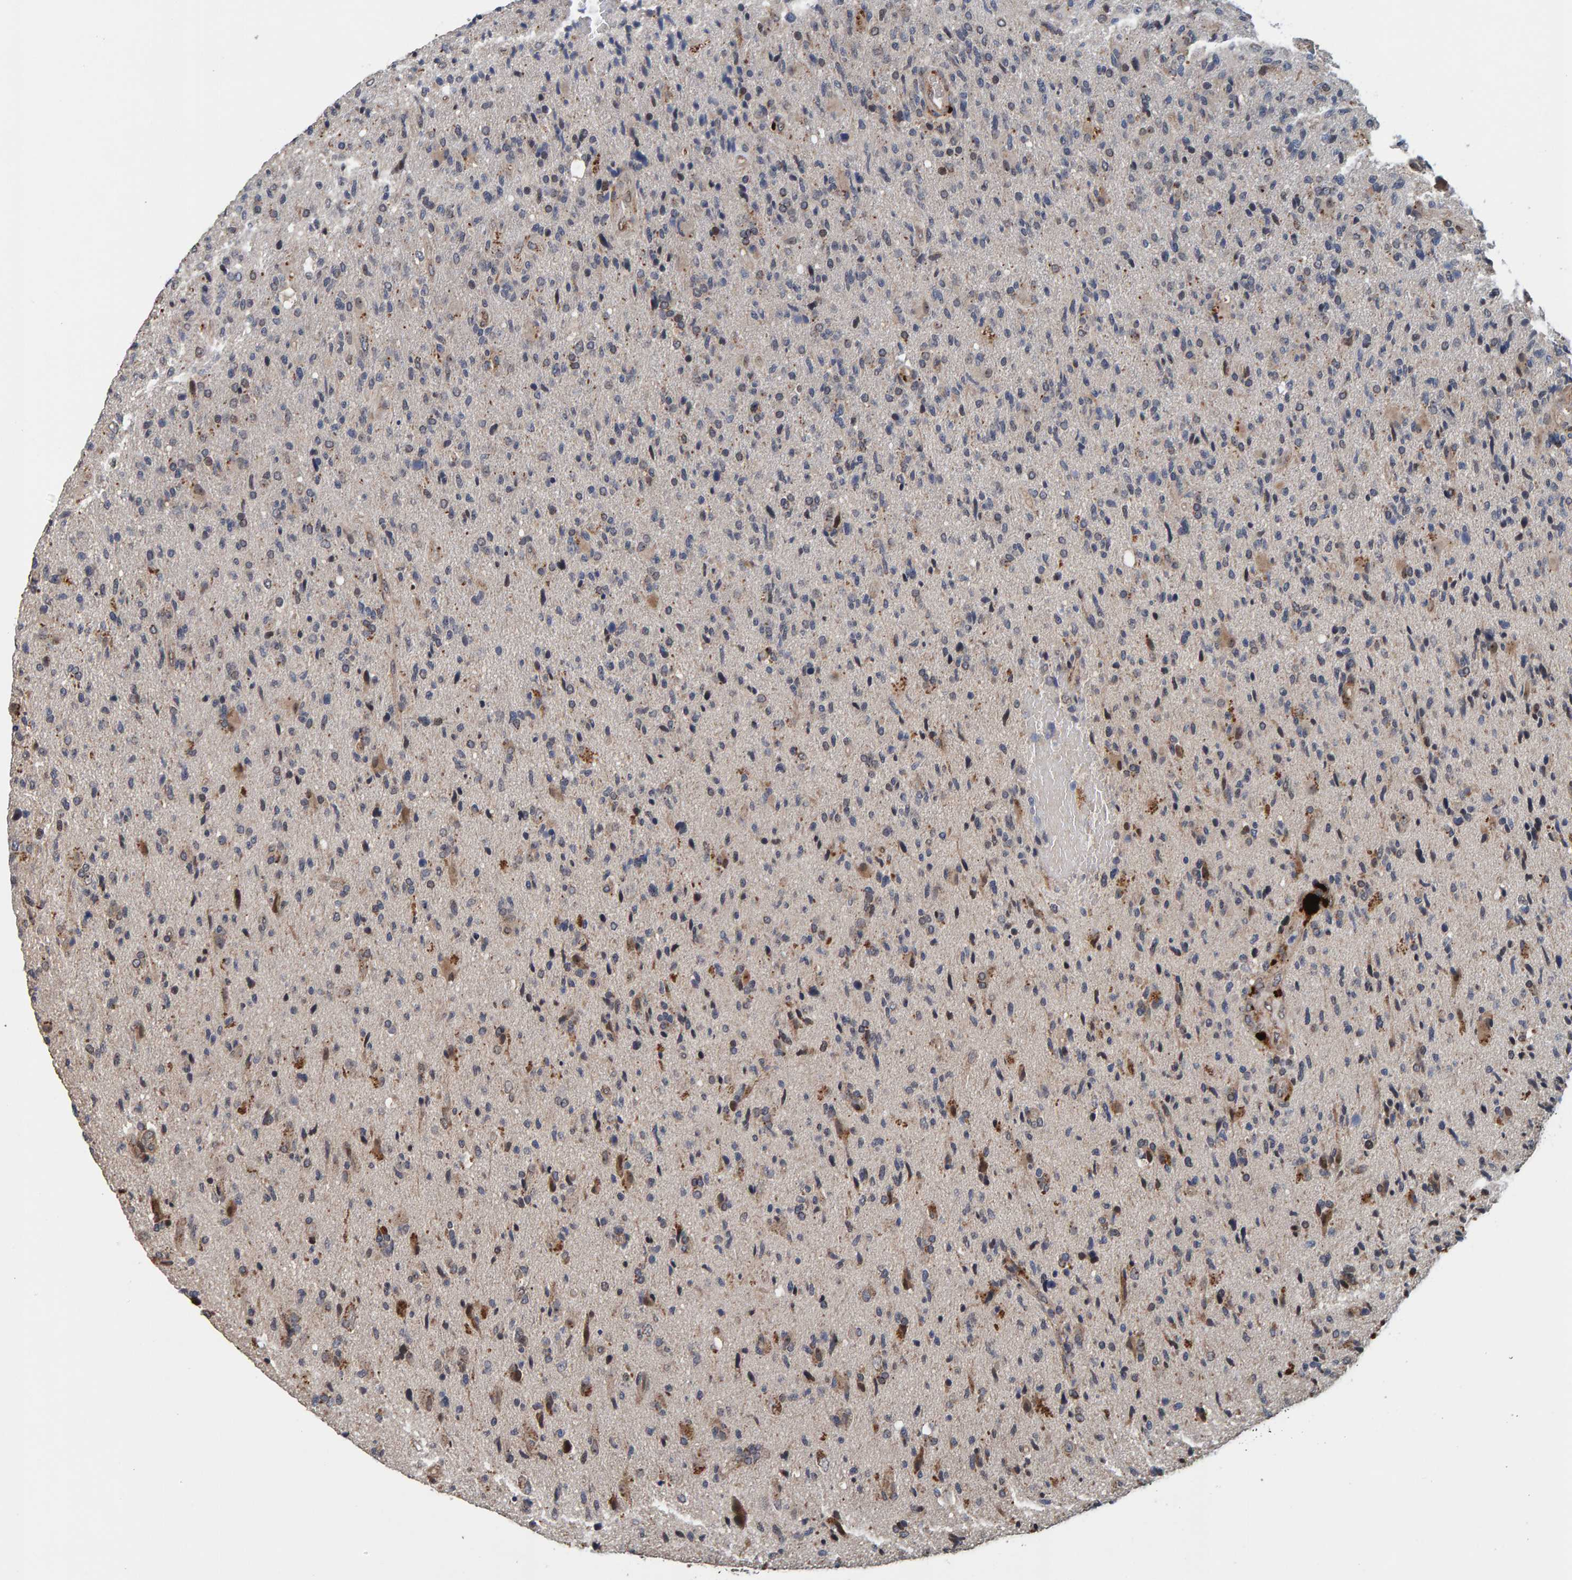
{"staining": {"intensity": "weak", "quantity": "<25%", "location": "cytoplasmic/membranous"}, "tissue": "glioma", "cell_type": "Tumor cells", "image_type": "cancer", "snomed": [{"axis": "morphology", "description": "Glioma, malignant, High grade"}, {"axis": "topography", "description": "Brain"}], "caption": "IHC histopathology image of human glioma stained for a protein (brown), which shows no positivity in tumor cells.", "gene": "CCDC25", "patient": {"sex": "male", "age": 72}}